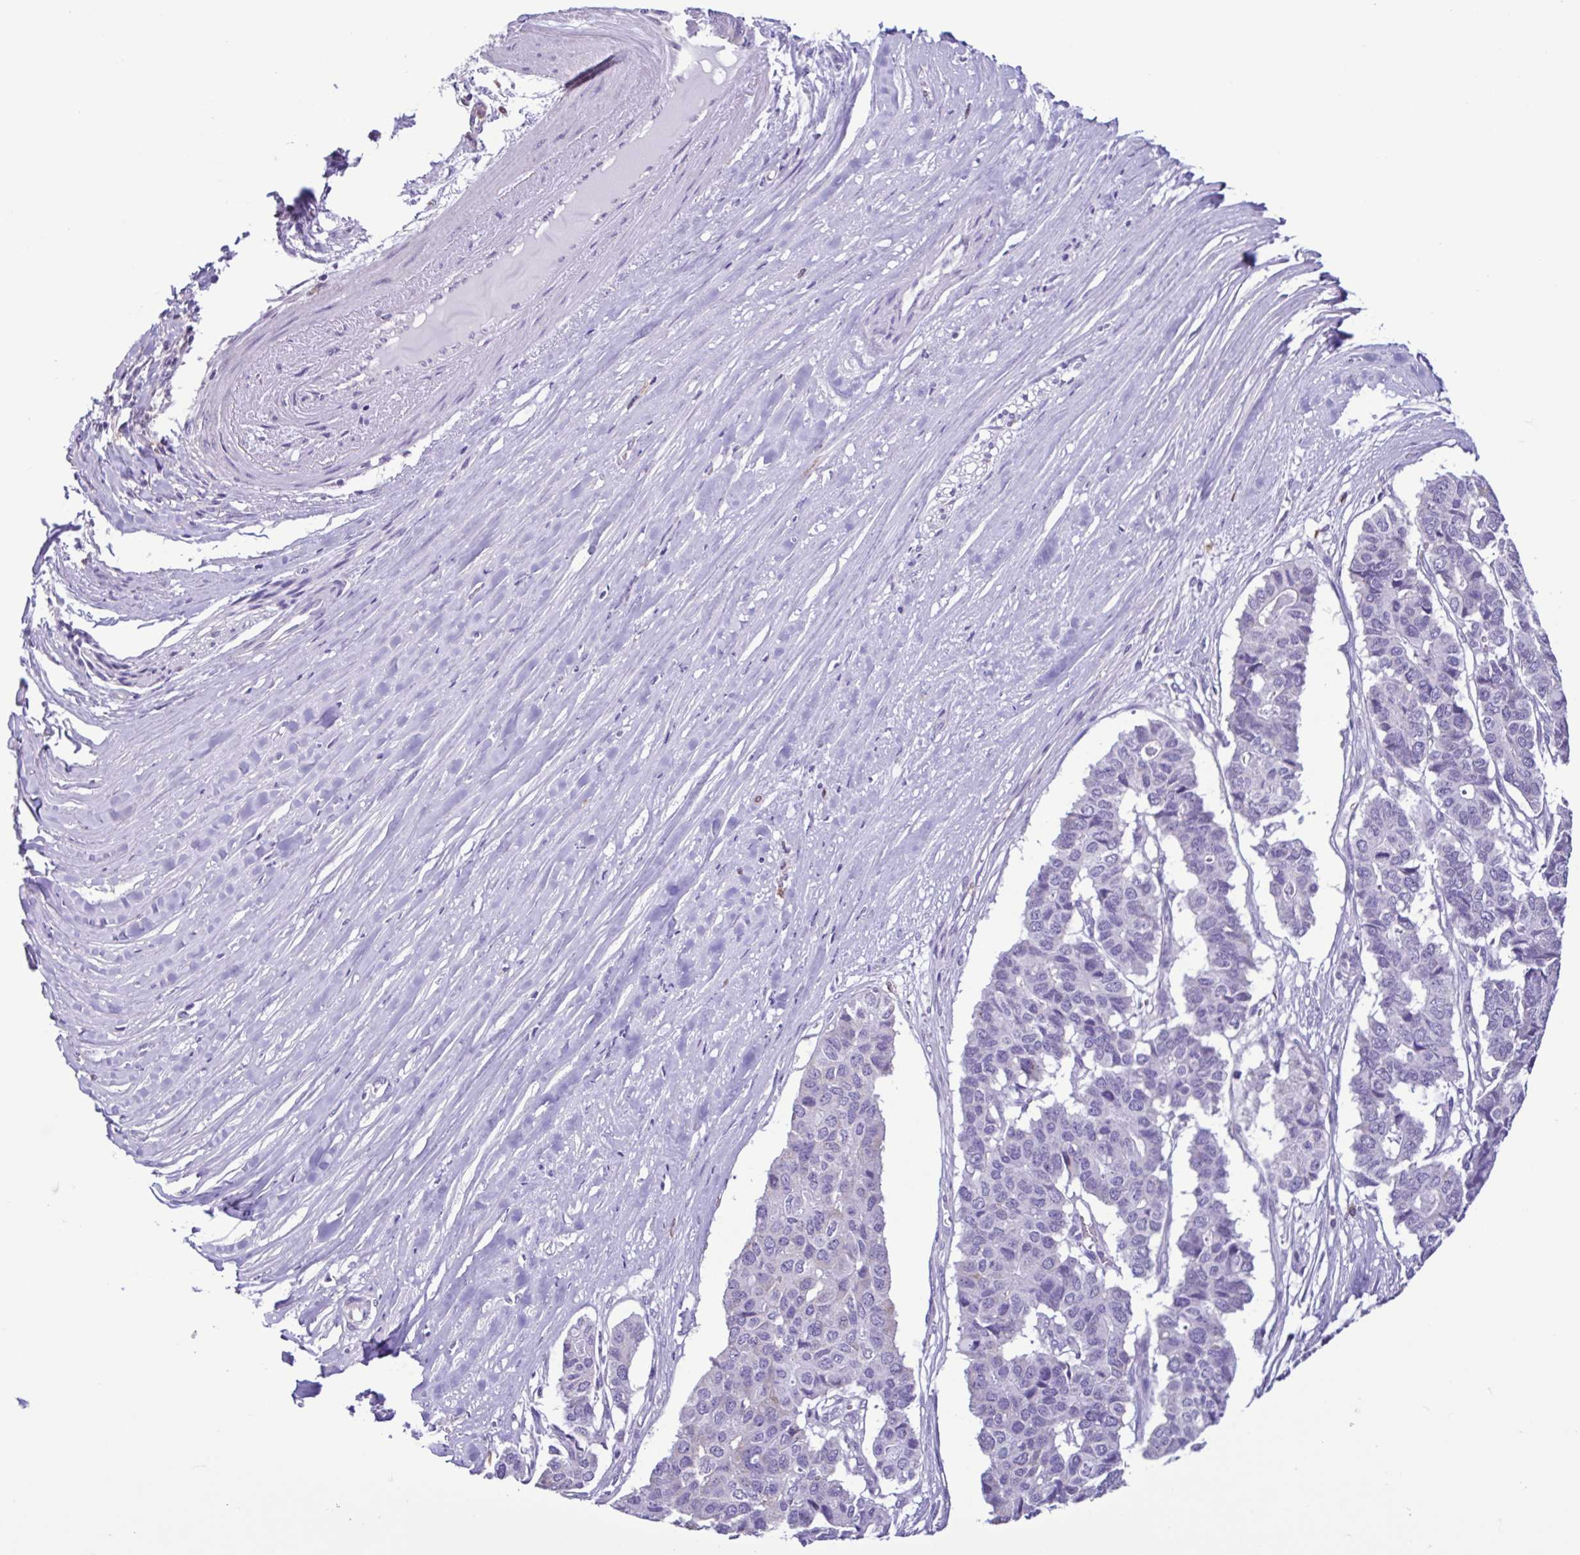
{"staining": {"intensity": "negative", "quantity": "none", "location": "none"}, "tissue": "pancreatic cancer", "cell_type": "Tumor cells", "image_type": "cancer", "snomed": [{"axis": "morphology", "description": "Adenocarcinoma, NOS"}, {"axis": "topography", "description": "Pancreas"}], "caption": "Immunohistochemistry image of neoplastic tissue: pancreatic cancer (adenocarcinoma) stained with DAB exhibits no significant protein staining in tumor cells.", "gene": "CBY2", "patient": {"sex": "male", "age": 50}}